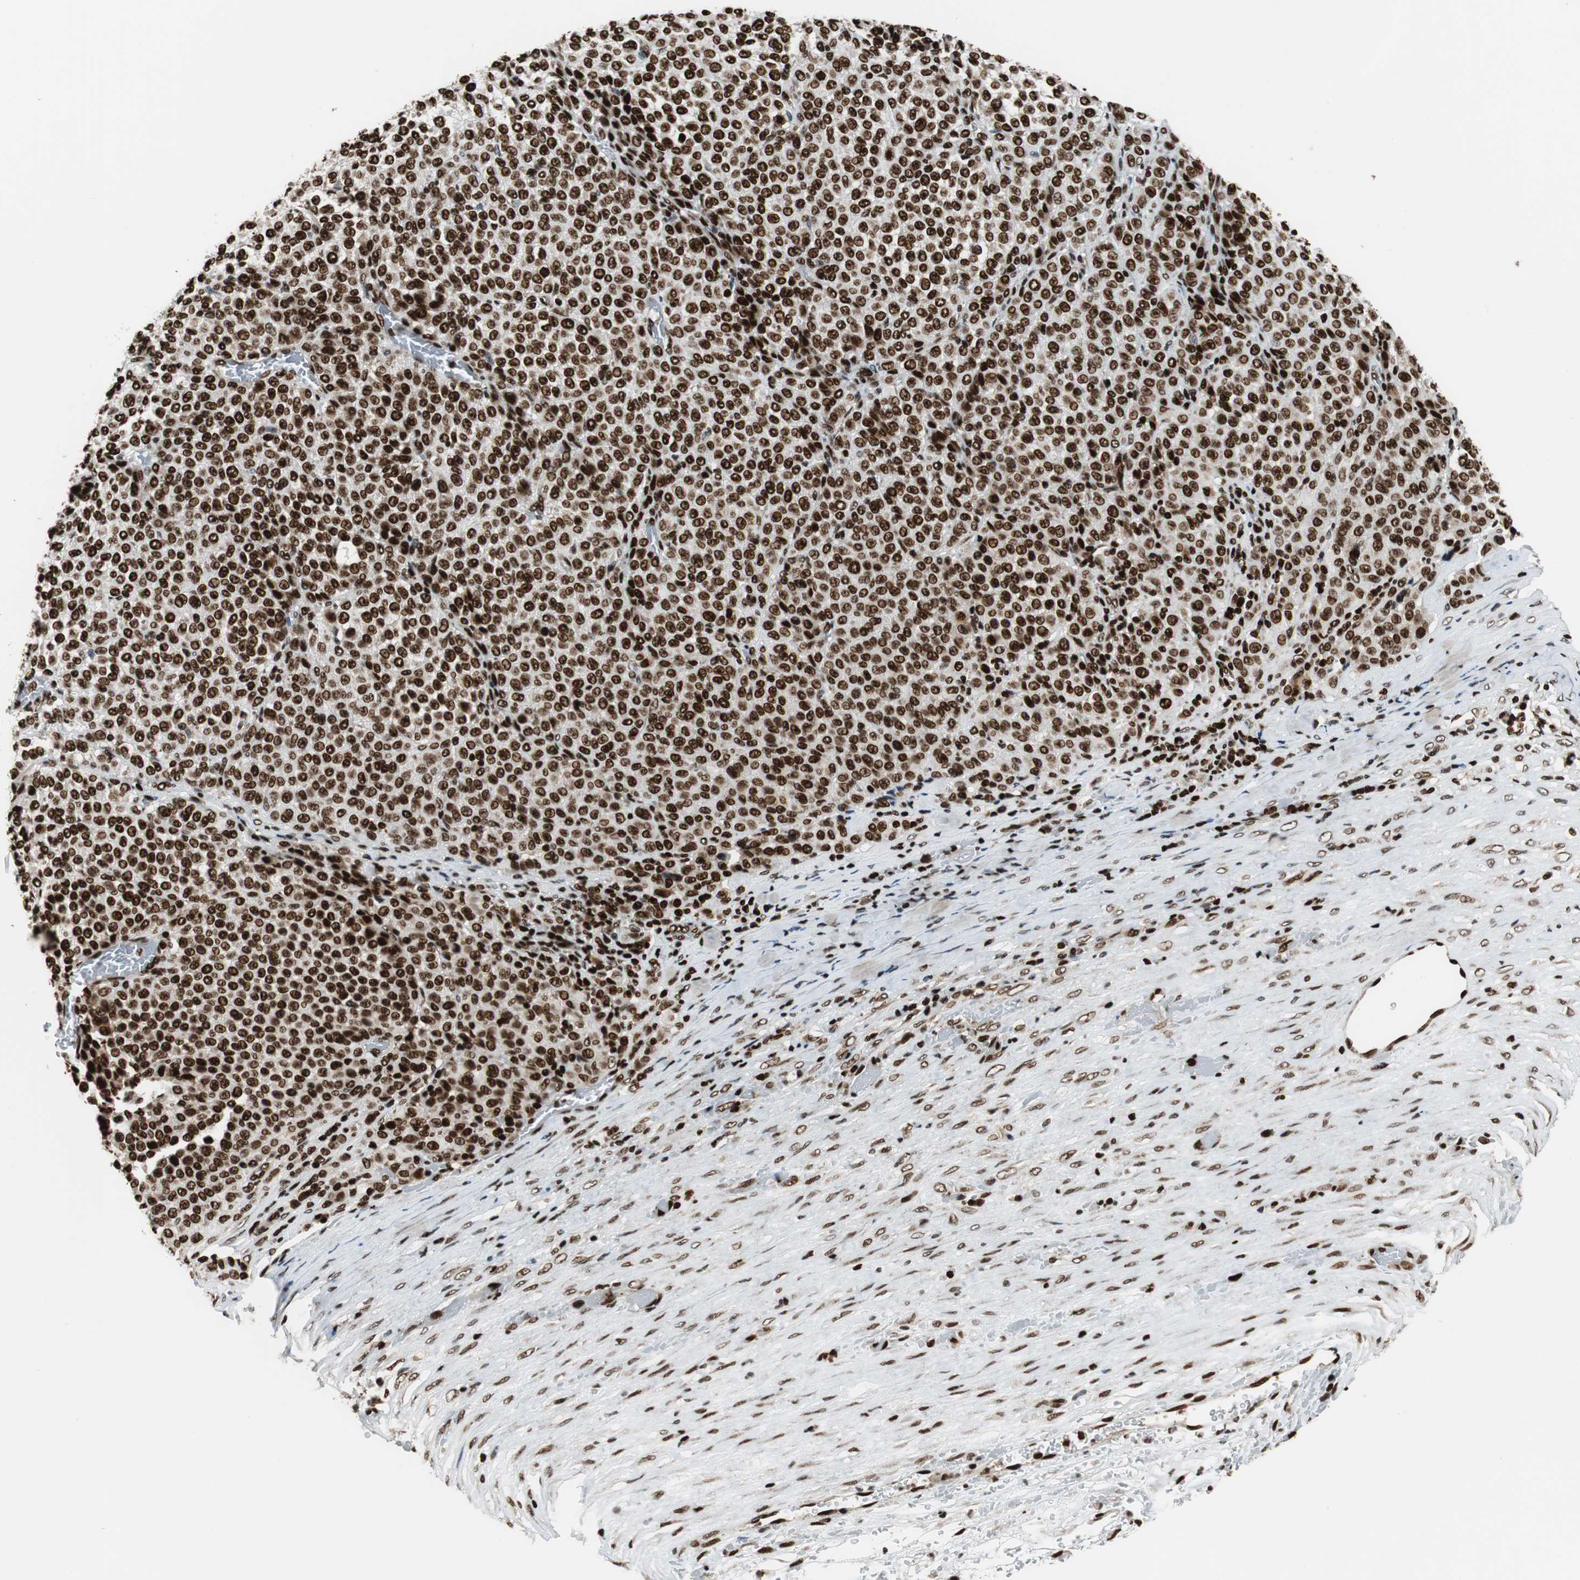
{"staining": {"intensity": "strong", "quantity": ">75%", "location": "nuclear"}, "tissue": "melanoma", "cell_type": "Tumor cells", "image_type": "cancer", "snomed": [{"axis": "morphology", "description": "Malignant melanoma, Metastatic site"}, {"axis": "topography", "description": "Pancreas"}], "caption": "Immunohistochemical staining of human malignant melanoma (metastatic site) exhibits high levels of strong nuclear positivity in approximately >75% of tumor cells. The staining was performed using DAB, with brown indicating positive protein expression. Nuclei are stained blue with hematoxylin.", "gene": "HDAC1", "patient": {"sex": "female", "age": 30}}